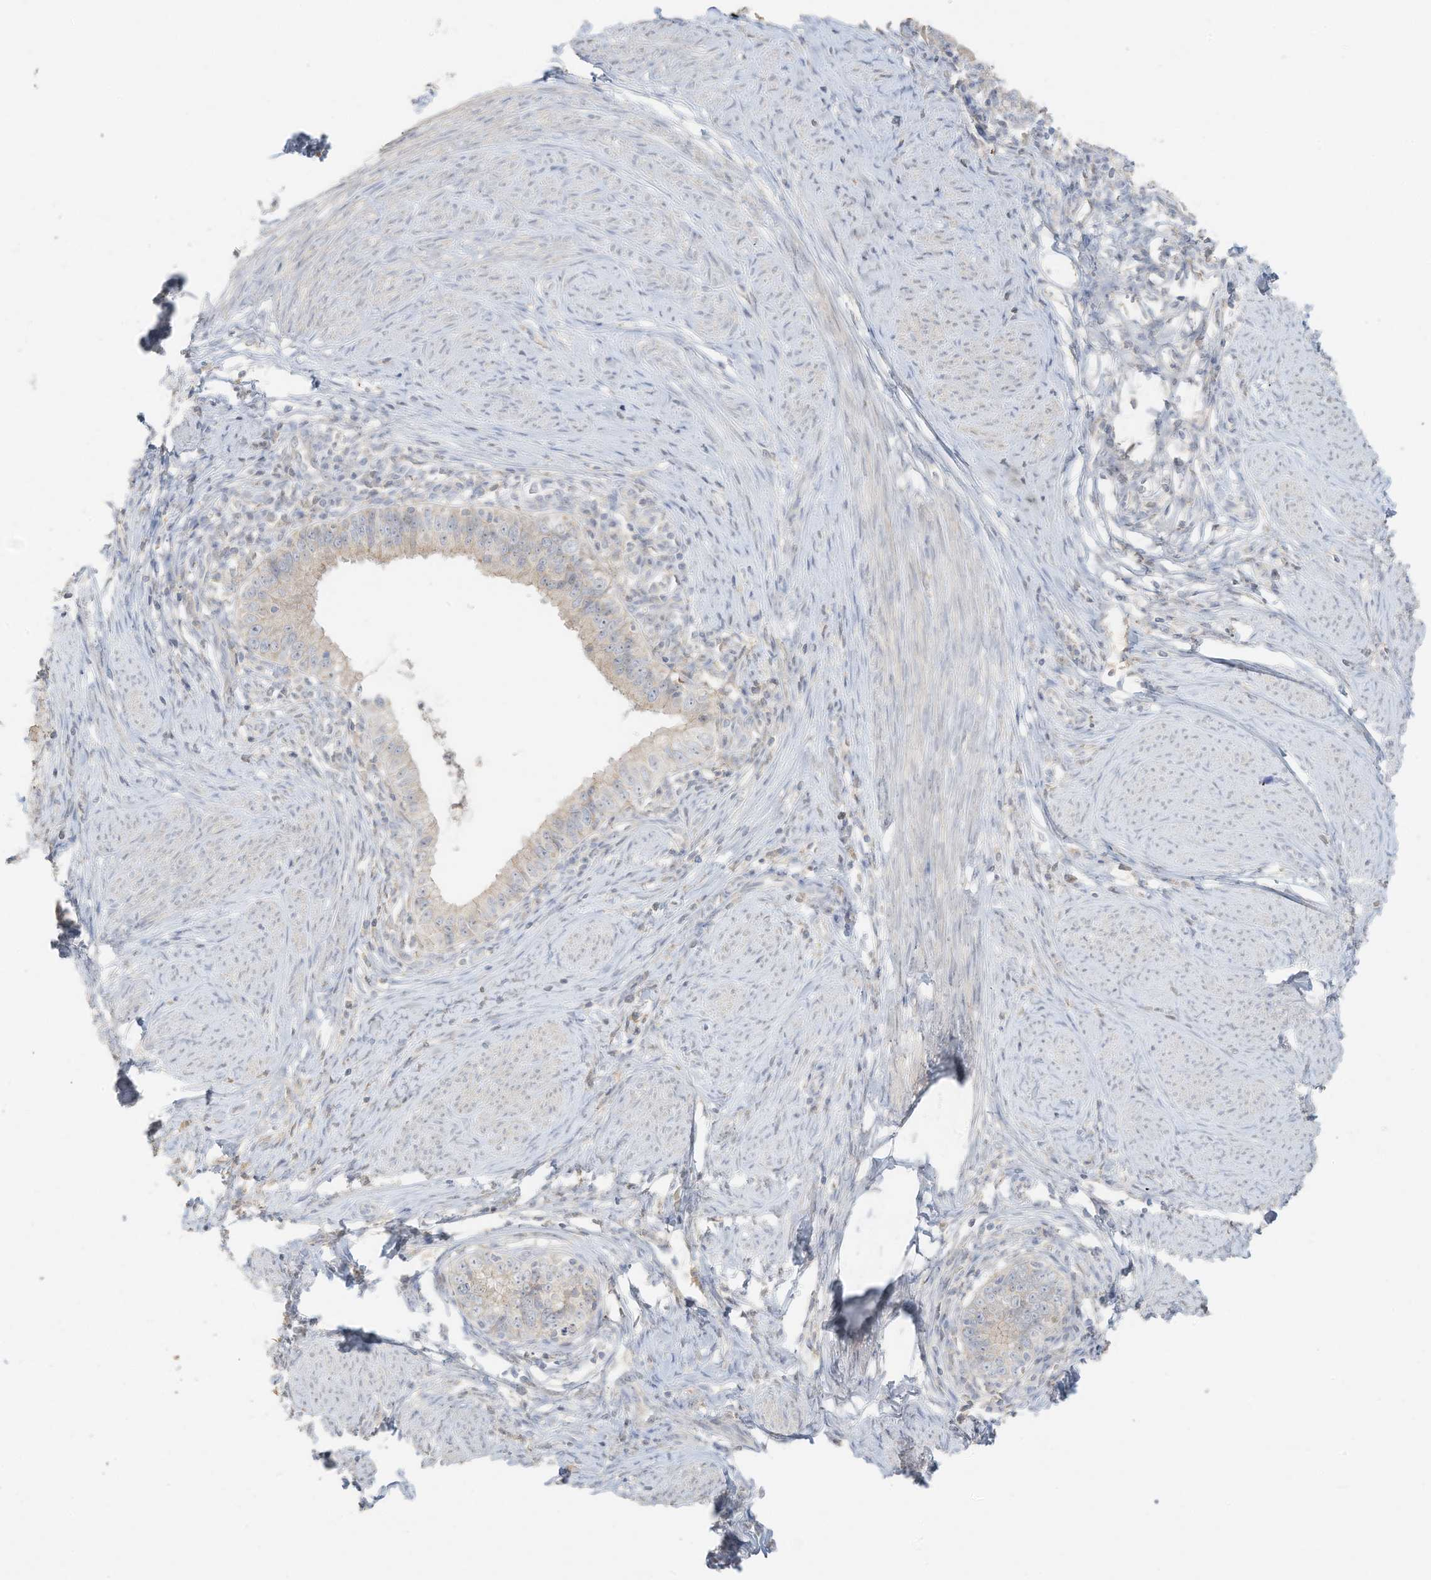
{"staining": {"intensity": "weak", "quantity": ">75%", "location": "cytoplasmic/membranous"}, "tissue": "cervical cancer", "cell_type": "Tumor cells", "image_type": "cancer", "snomed": [{"axis": "morphology", "description": "Adenocarcinoma, NOS"}, {"axis": "topography", "description": "Cervix"}], "caption": "Protein staining by IHC reveals weak cytoplasmic/membranous staining in approximately >75% of tumor cells in cervical cancer.", "gene": "ZBTB41", "patient": {"sex": "female", "age": 36}}